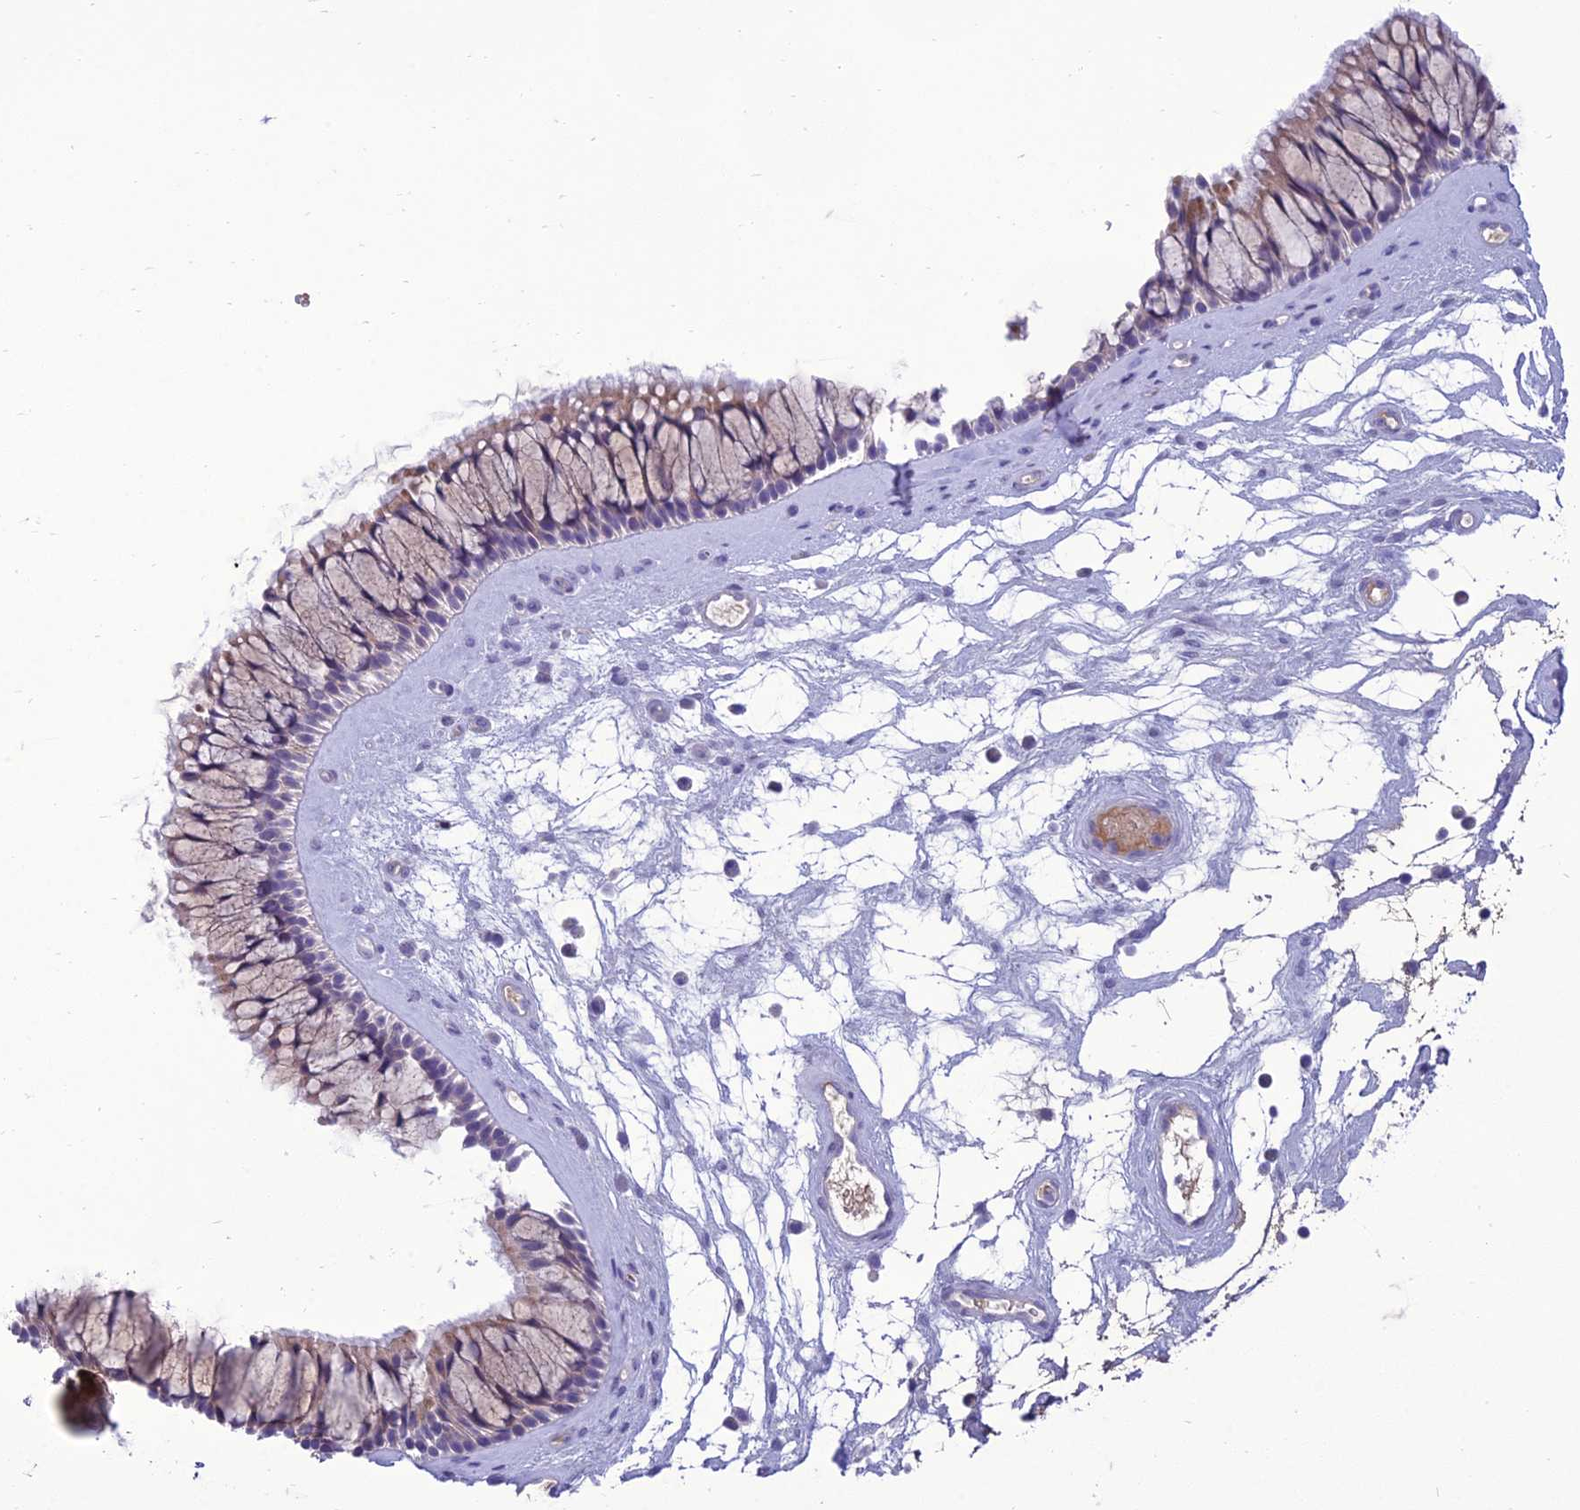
{"staining": {"intensity": "weak", "quantity": "<25%", "location": "cytoplasmic/membranous"}, "tissue": "nasopharynx", "cell_type": "Respiratory epithelial cells", "image_type": "normal", "snomed": [{"axis": "morphology", "description": "Normal tissue, NOS"}, {"axis": "topography", "description": "Nasopharynx"}], "caption": "Immunohistochemical staining of normal human nasopharynx reveals no significant expression in respiratory epithelial cells. The staining is performed using DAB (3,3'-diaminobenzidine) brown chromogen with nuclei counter-stained in using hematoxylin.", "gene": "ANKS4B", "patient": {"sex": "male", "age": 64}}